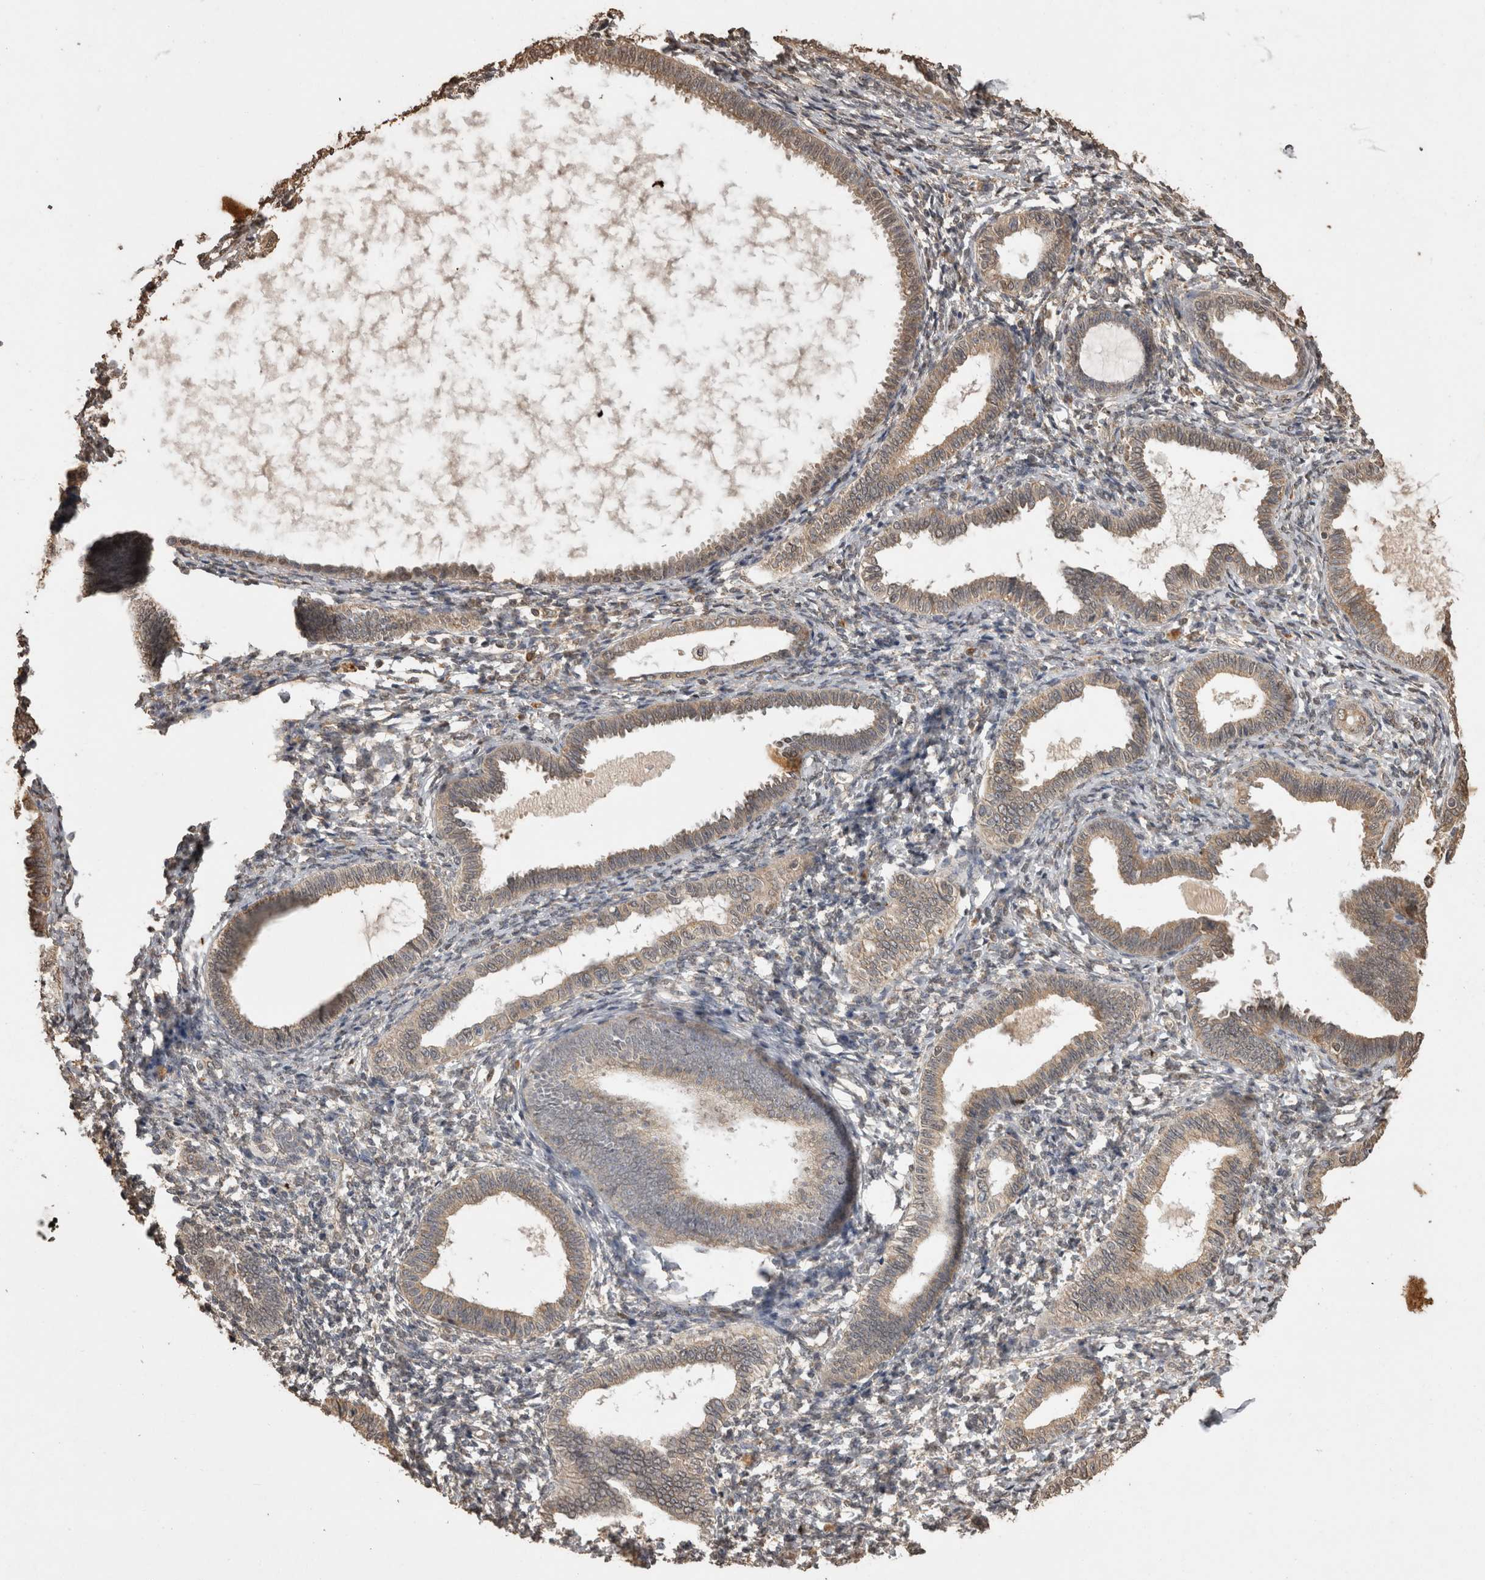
{"staining": {"intensity": "weak", "quantity": "<25%", "location": "cytoplasmic/membranous"}, "tissue": "endometrium", "cell_type": "Cells in endometrial stroma", "image_type": "normal", "snomed": [{"axis": "morphology", "description": "Normal tissue, NOS"}, {"axis": "topography", "description": "Endometrium"}], "caption": "Cells in endometrial stroma show no significant protein positivity in benign endometrium.", "gene": "SOCS5", "patient": {"sex": "female", "age": 77}}